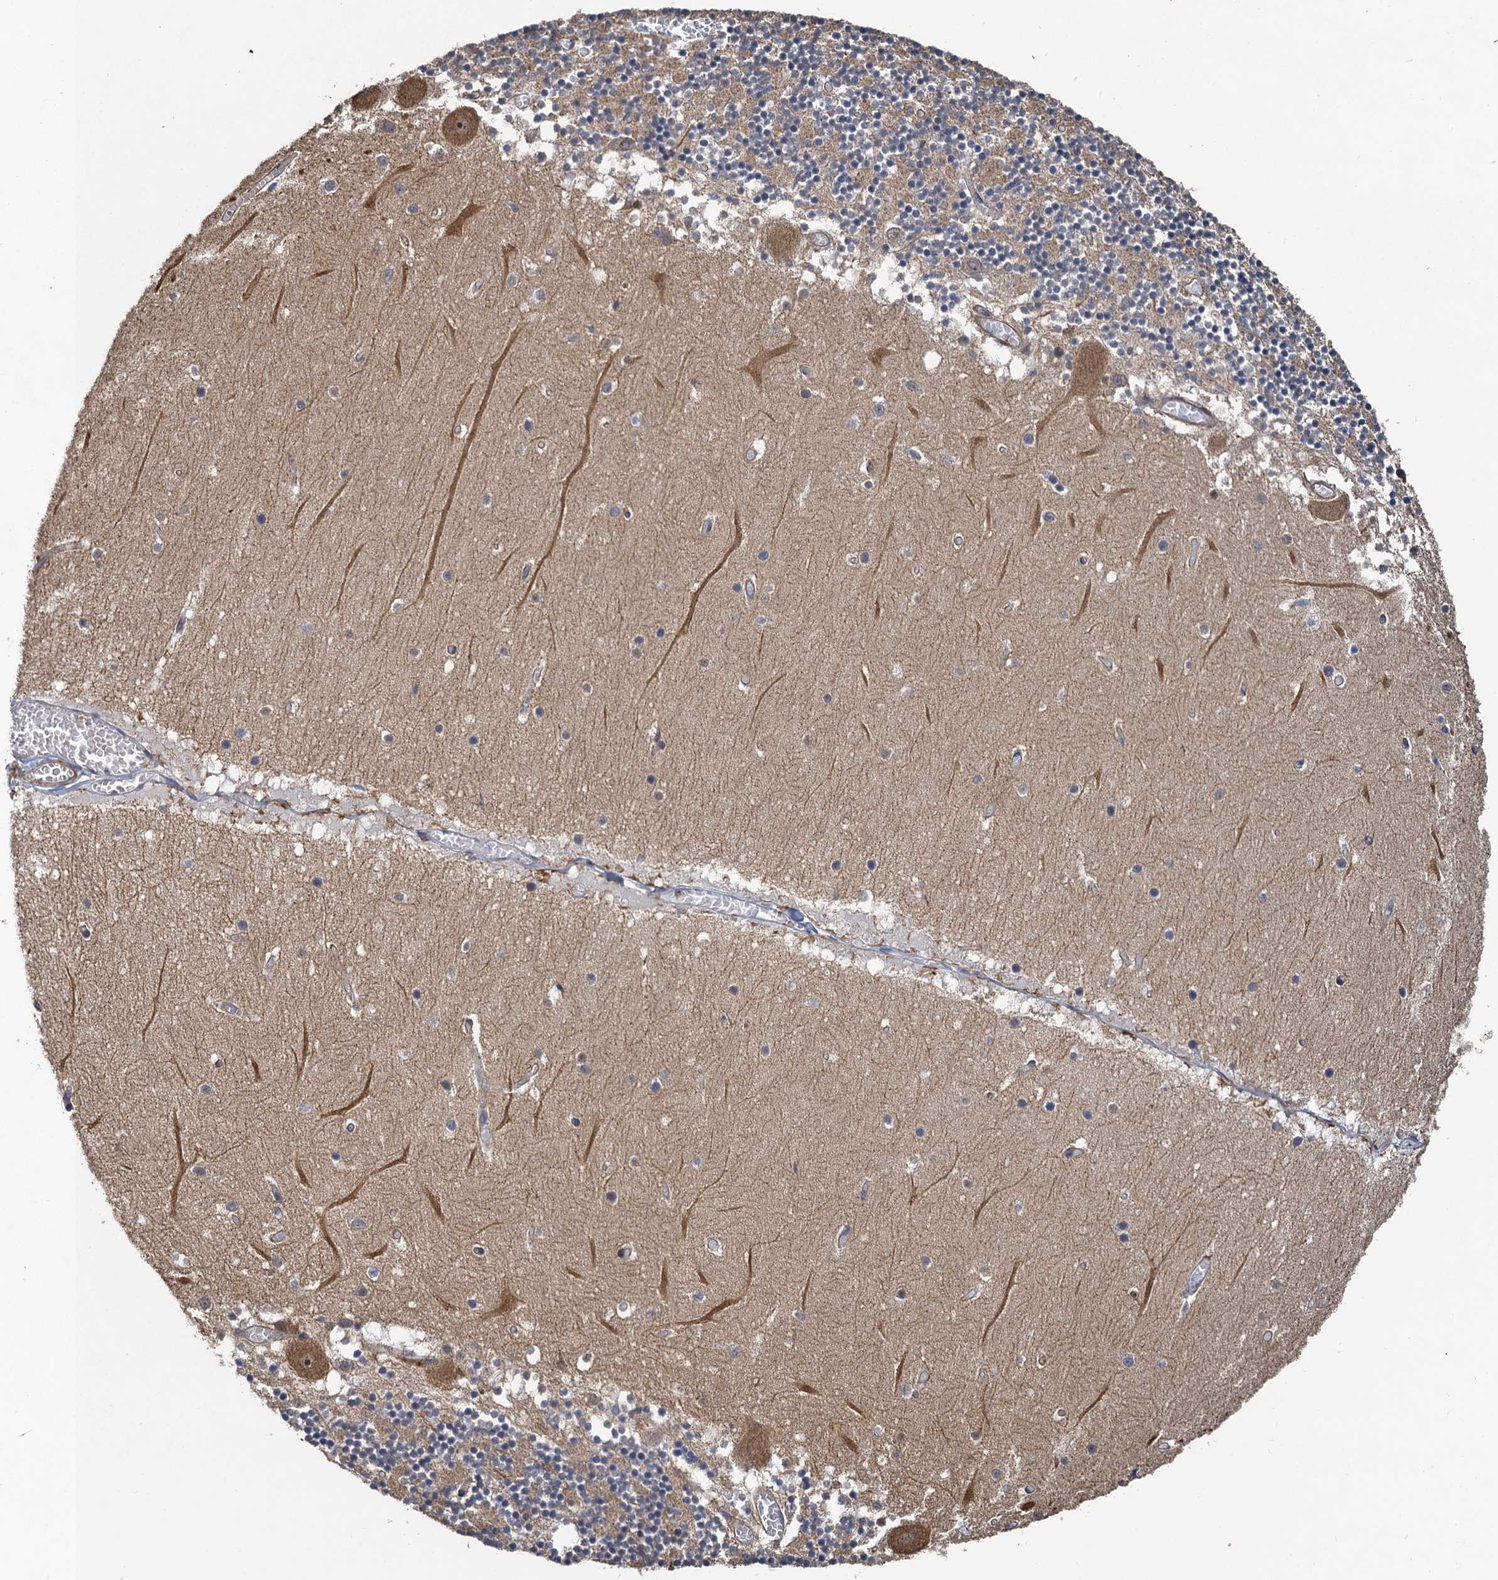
{"staining": {"intensity": "moderate", "quantity": "<25%", "location": "cytoplasmic/membranous"}, "tissue": "cerebellum", "cell_type": "Cells in granular layer", "image_type": "normal", "snomed": [{"axis": "morphology", "description": "Normal tissue, NOS"}, {"axis": "topography", "description": "Cerebellum"}], "caption": "Benign cerebellum was stained to show a protein in brown. There is low levels of moderate cytoplasmic/membranous staining in about <25% of cells in granular layer. (DAB (3,3'-diaminobenzidine) IHC, brown staining for protein, blue staining for nuclei).", "gene": "MEAK7", "patient": {"sex": "female", "age": 28}}